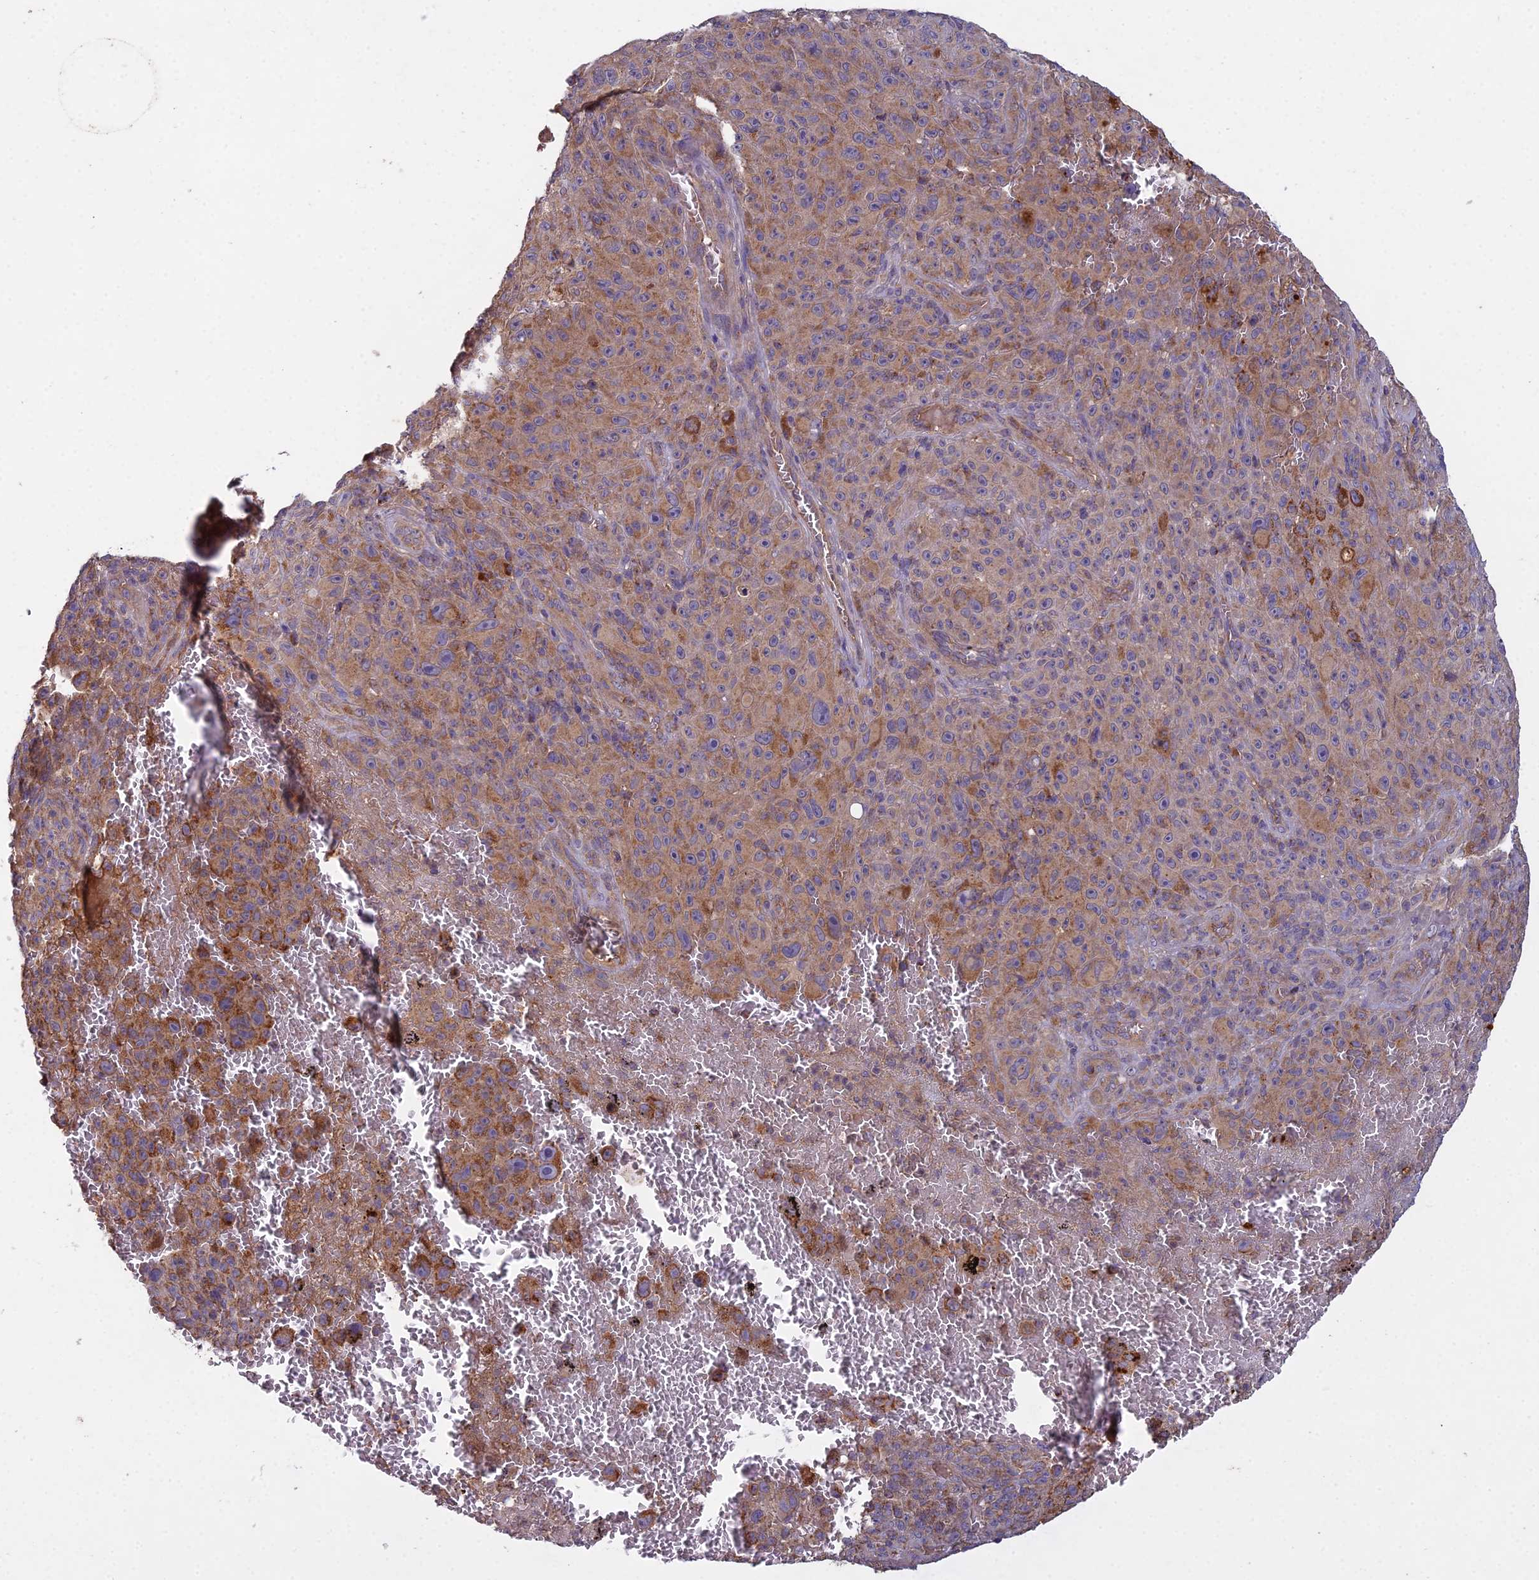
{"staining": {"intensity": "strong", "quantity": ">75%", "location": "cytoplasmic/membranous"}, "tissue": "melanoma", "cell_type": "Tumor cells", "image_type": "cancer", "snomed": [{"axis": "morphology", "description": "Malignant melanoma, NOS"}, {"axis": "topography", "description": "Skin"}], "caption": "Human malignant melanoma stained with a protein marker reveals strong staining in tumor cells.", "gene": "CCDC167", "patient": {"sex": "female", "age": 82}}